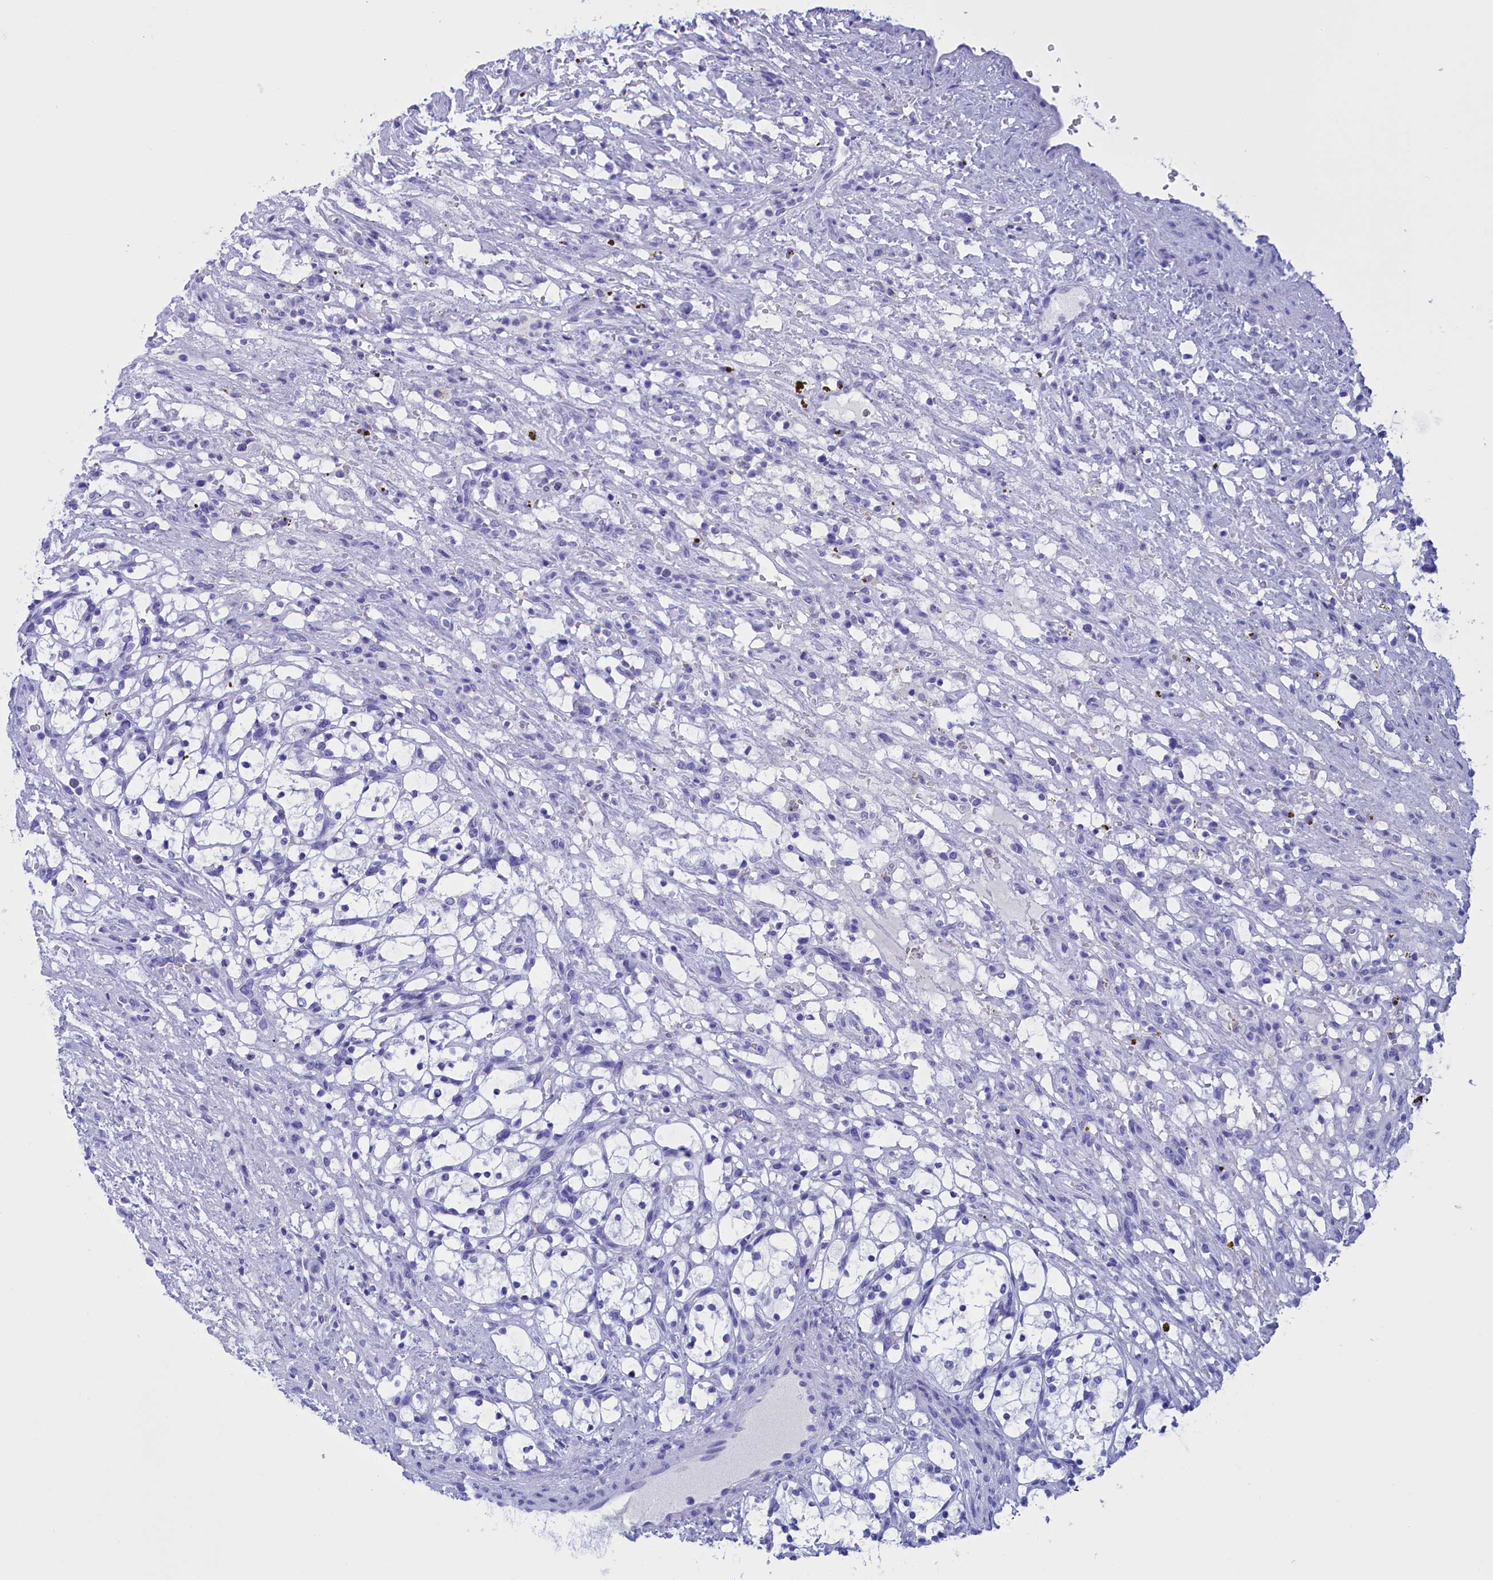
{"staining": {"intensity": "negative", "quantity": "none", "location": "none"}, "tissue": "renal cancer", "cell_type": "Tumor cells", "image_type": "cancer", "snomed": [{"axis": "morphology", "description": "Adenocarcinoma, NOS"}, {"axis": "topography", "description": "Kidney"}], "caption": "Tumor cells show no significant protein staining in adenocarcinoma (renal).", "gene": "BRI3", "patient": {"sex": "female", "age": 69}}